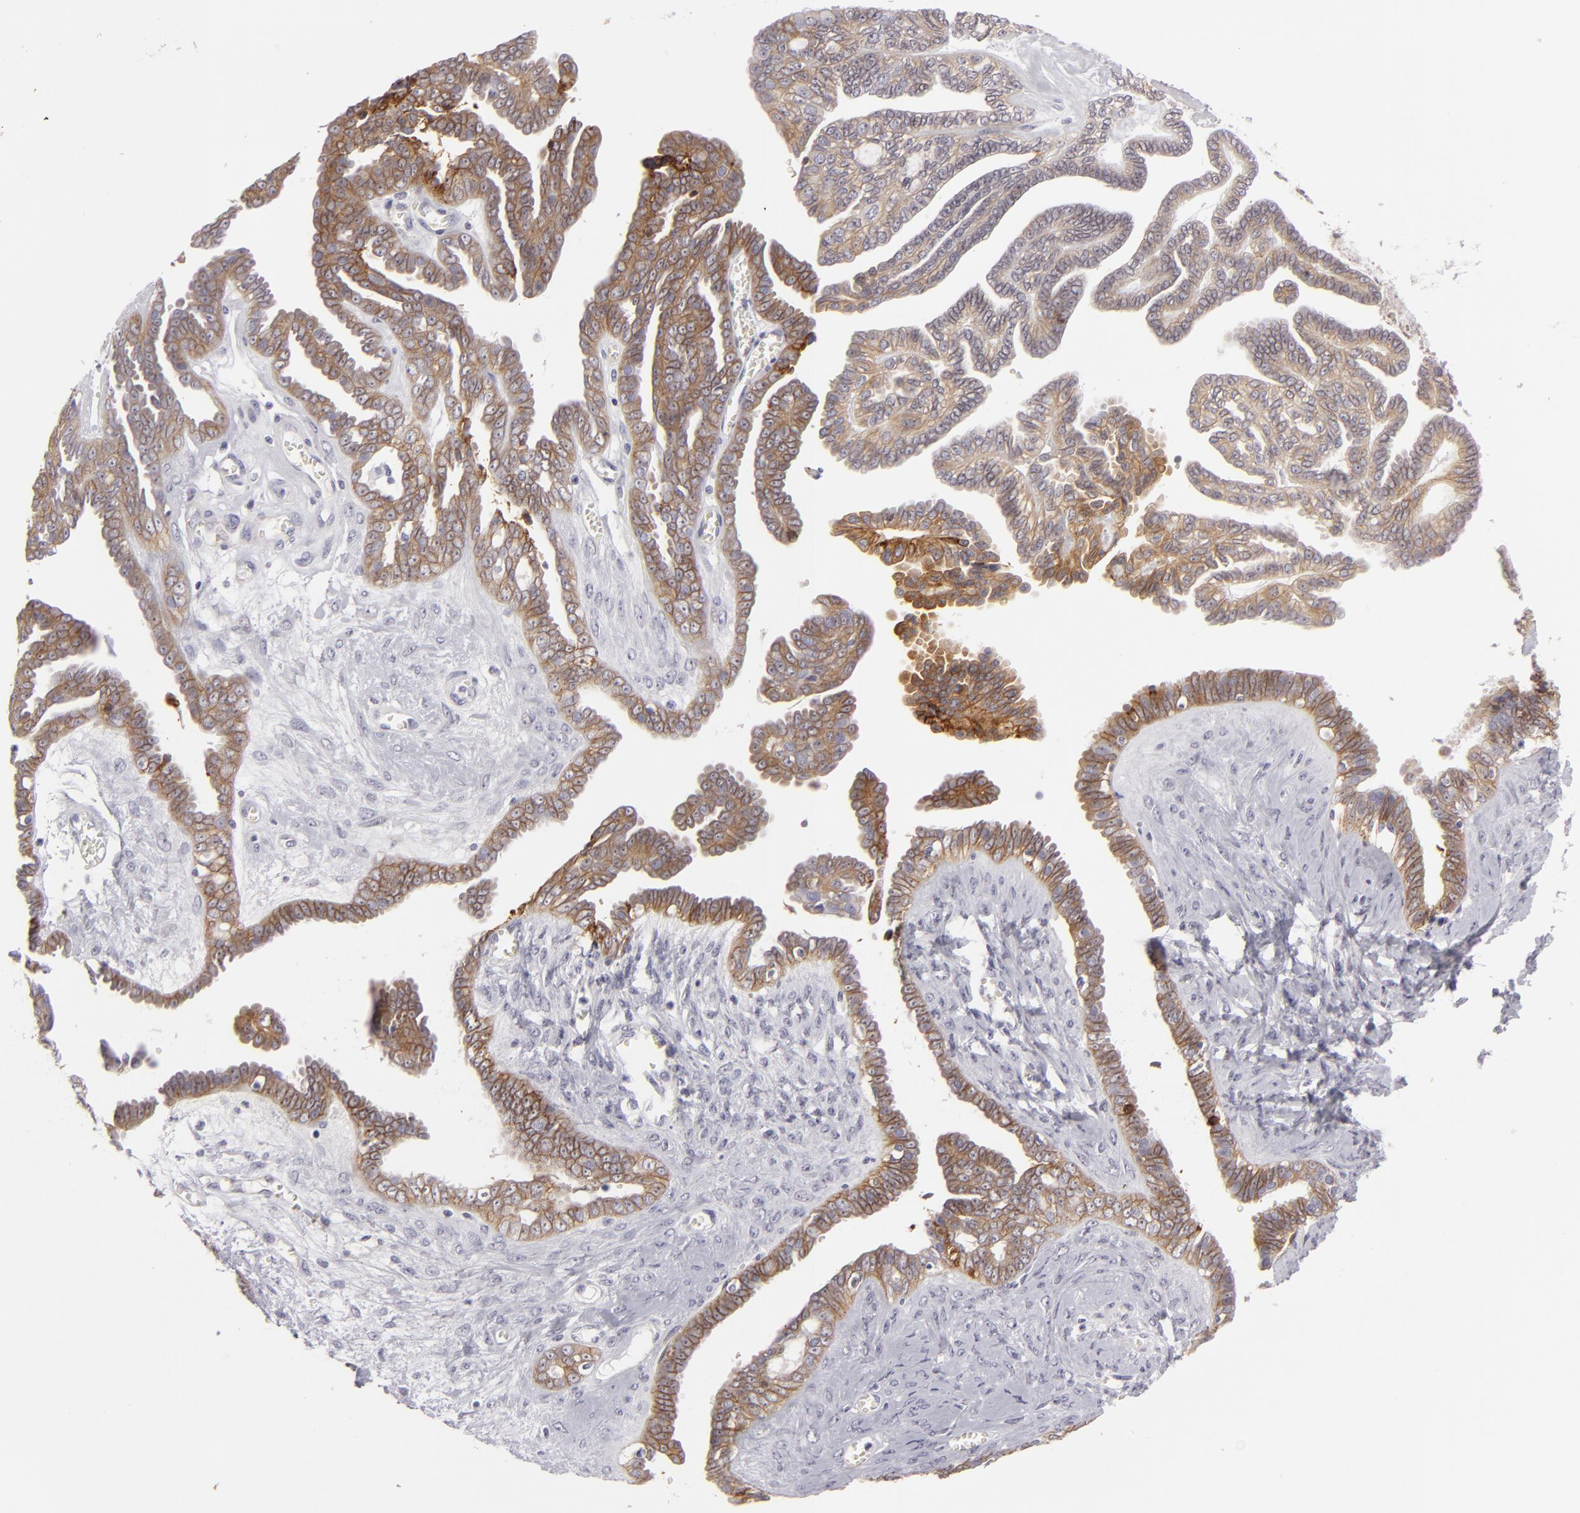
{"staining": {"intensity": "moderate", "quantity": "25%-75%", "location": "cytoplasmic/membranous"}, "tissue": "ovarian cancer", "cell_type": "Tumor cells", "image_type": "cancer", "snomed": [{"axis": "morphology", "description": "Cystadenocarcinoma, serous, NOS"}, {"axis": "topography", "description": "Ovary"}], "caption": "Serous cystadenocarcinoma (ovarian) was stained to show a protein in brown. There is medium levels of moderate cytoplasmic/membranous positivity in about 25%-75% of tumor cells.", "gene": "JUP", "patient": {"sex": "female", "age": 71}}